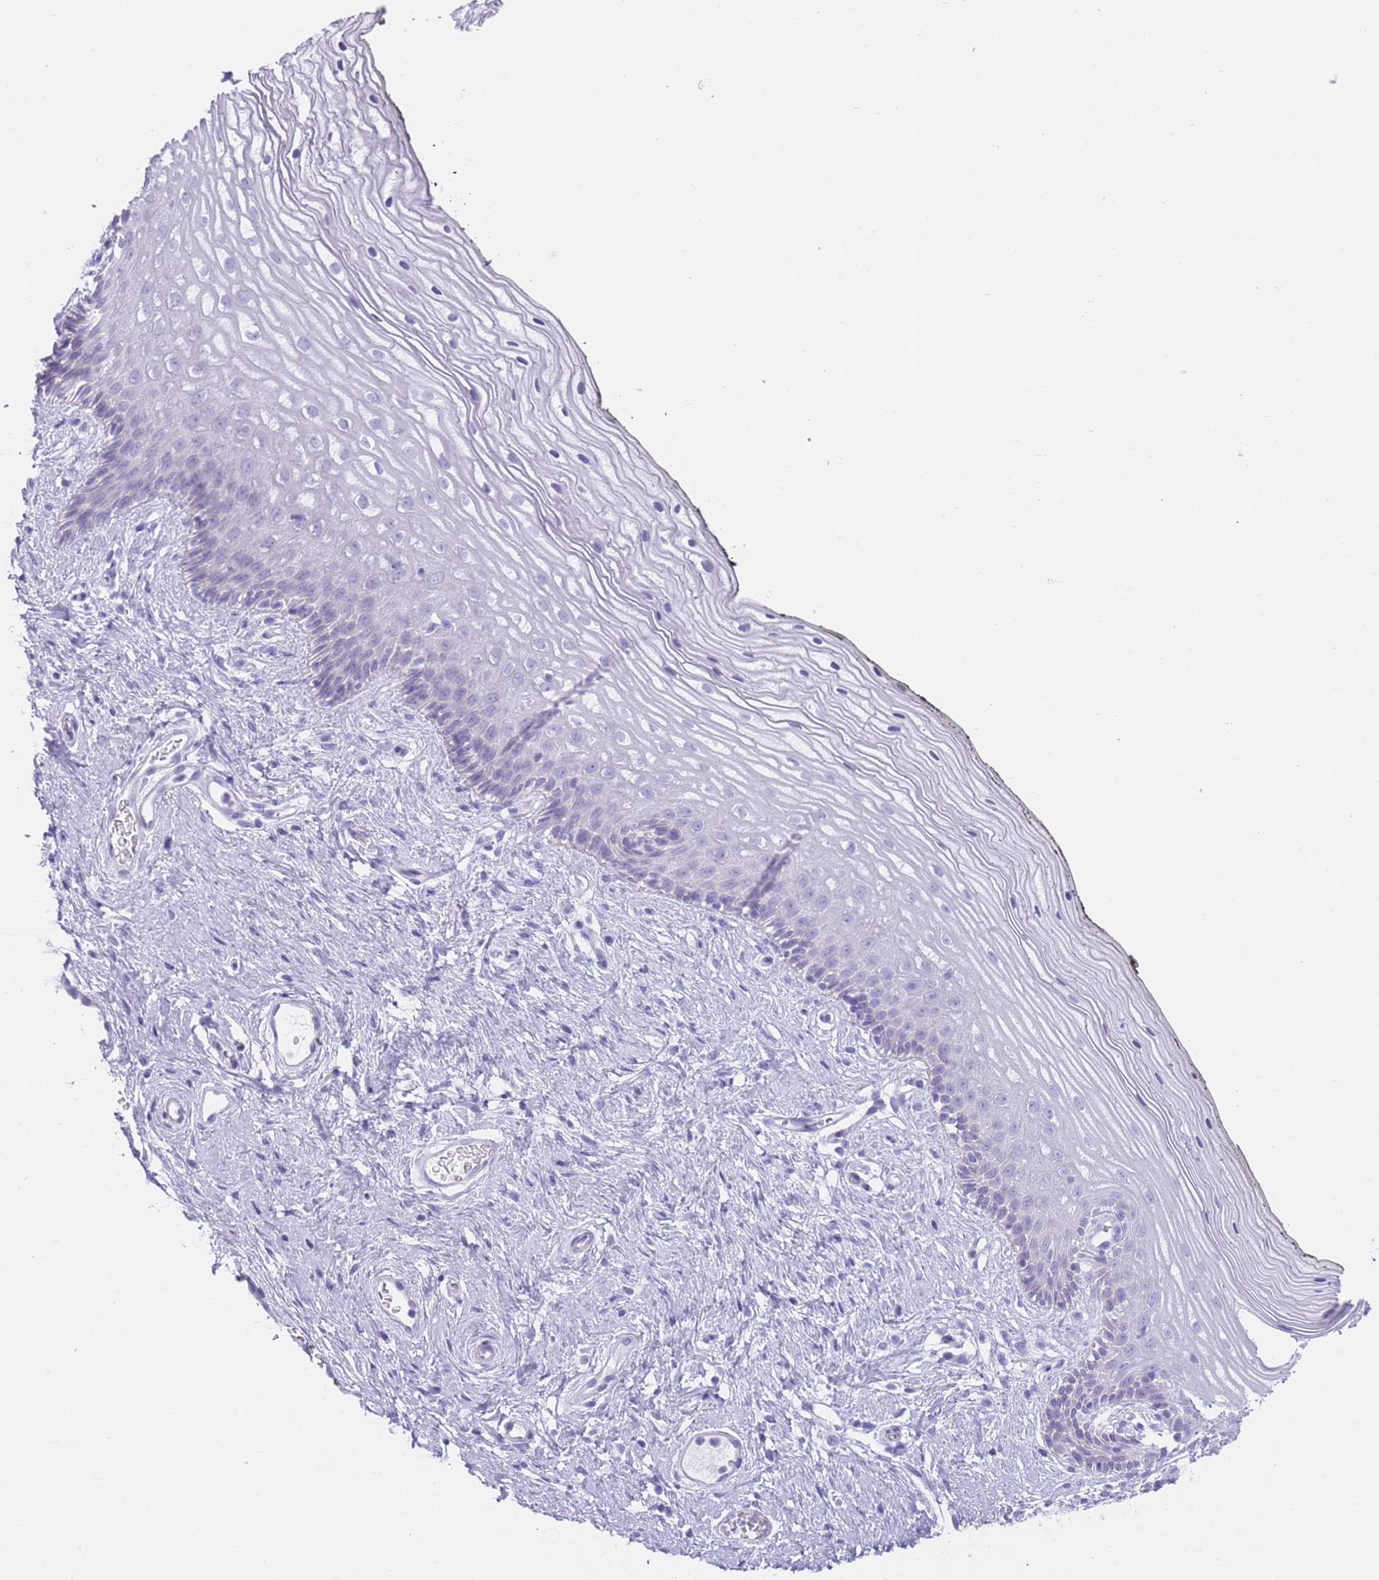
{"staining": {"intensity": "negative", "quantity": "none", "location": "none"}, "tissue": "vagina", "cell_type": "Squamous epithelial cells", "image_type": "normal", "snomed": [{"axis": "morphology", "description": "Normal tissue, NOS"}, {"axis": "topography", "description": "Vagina"}], "caption": "Immunohistochemistry (IHC) micrograph of unremarkable vagina: vagina stained with DAB shows no significant protein staining in squamous epithelial cells. (Brightfield microscopy of DAB (3,3'-diaminobenzidine) IHC at high magnification).", "gene": "OR11H12", "patient": {"sex": "female", "age": 47}}